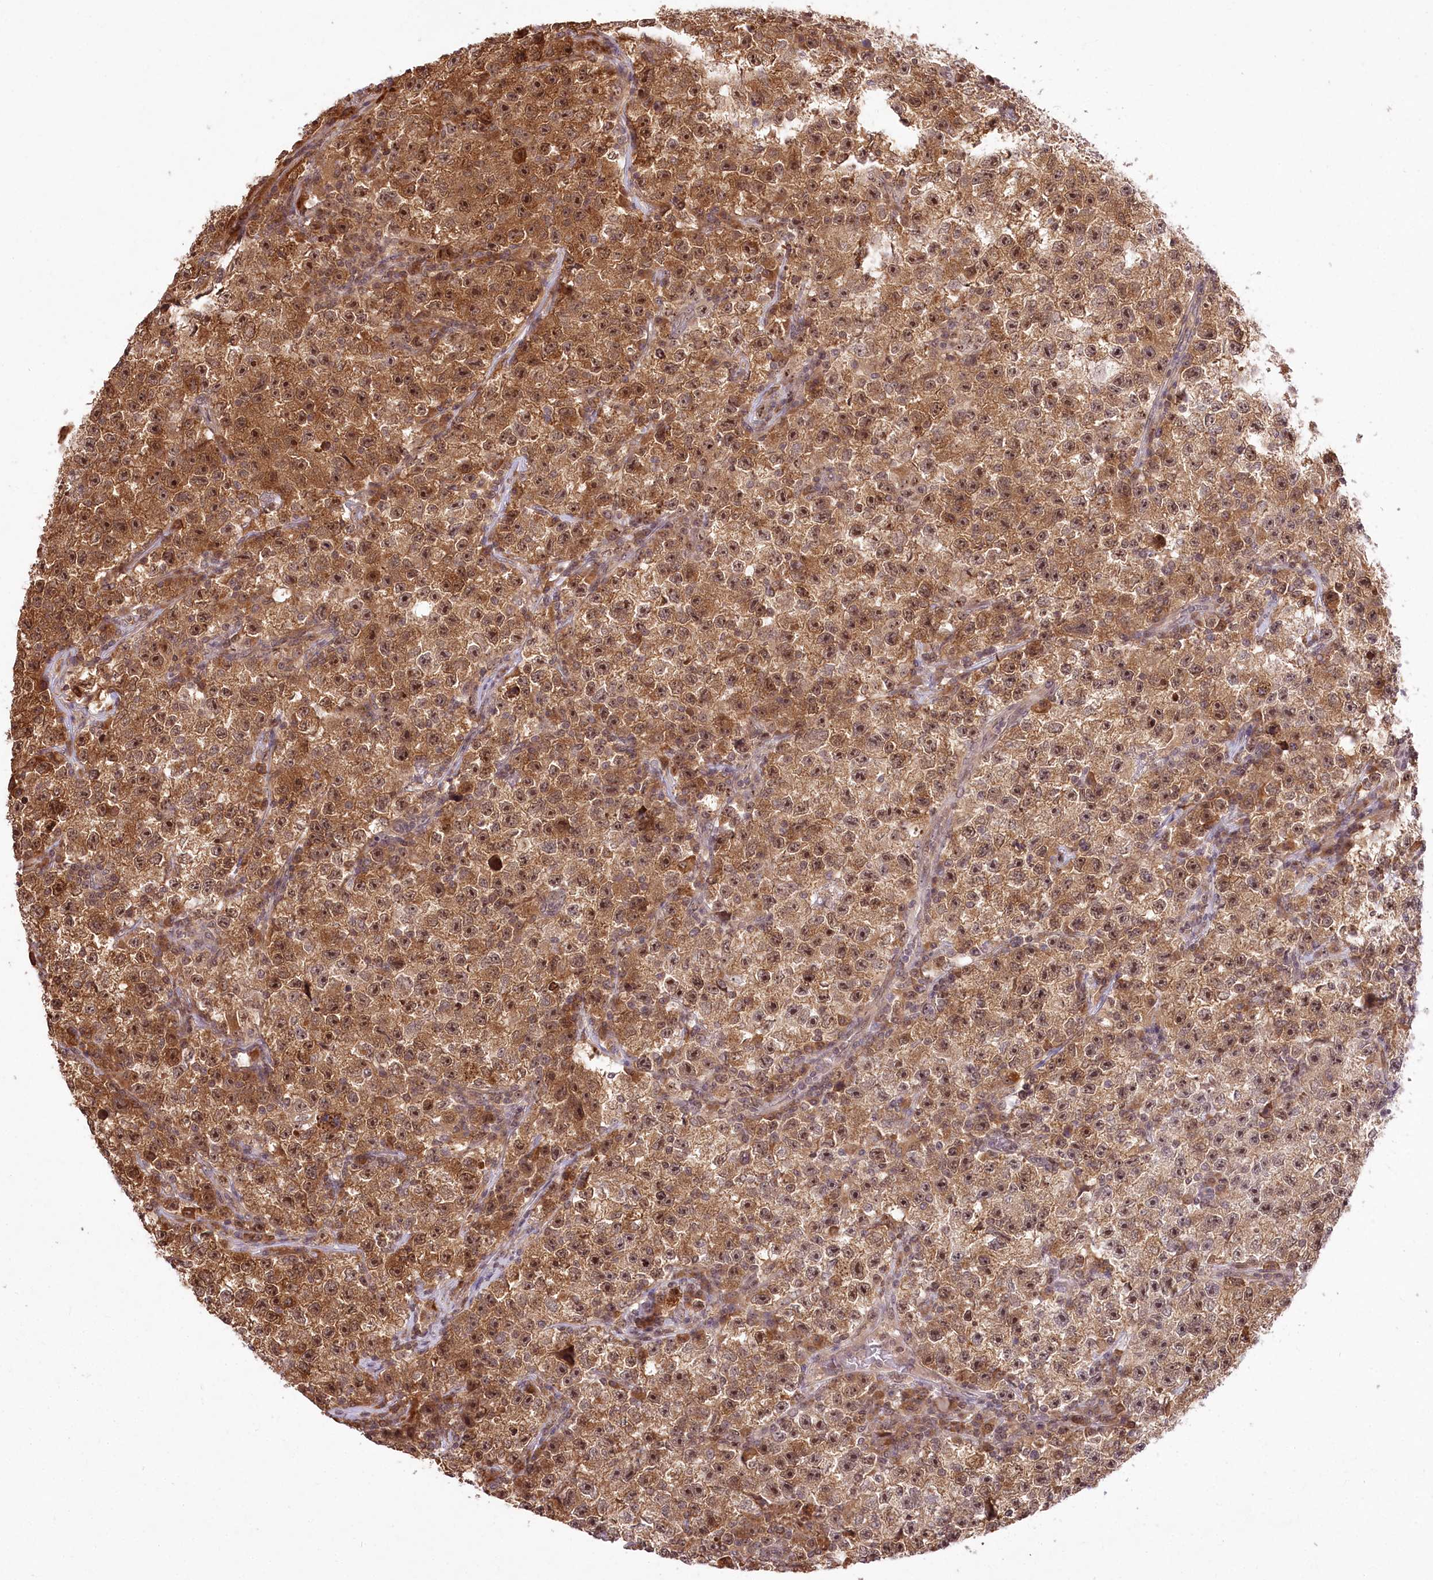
{"staining": {"intensity": "moderate", "quantity": ">75%", "location": "cytoplasmic/membranous,nuclear"}, "tissue": "testis cancer", "cell_type": "Tumor cells", "image_type": "cancer", "snomed": [{"axis": "morphology", "description": "Seminoma, NOS"}, {"axis": "topography", "description": "Testis"}], "caption": "A brown stain labels moderate cytoplasmic/membranous and nuclear positivity of a protein in human testis cancer (seminoma) tumor cells.", "gene": "SERGEF", "patient": {"sex": "male", "age": 22}}